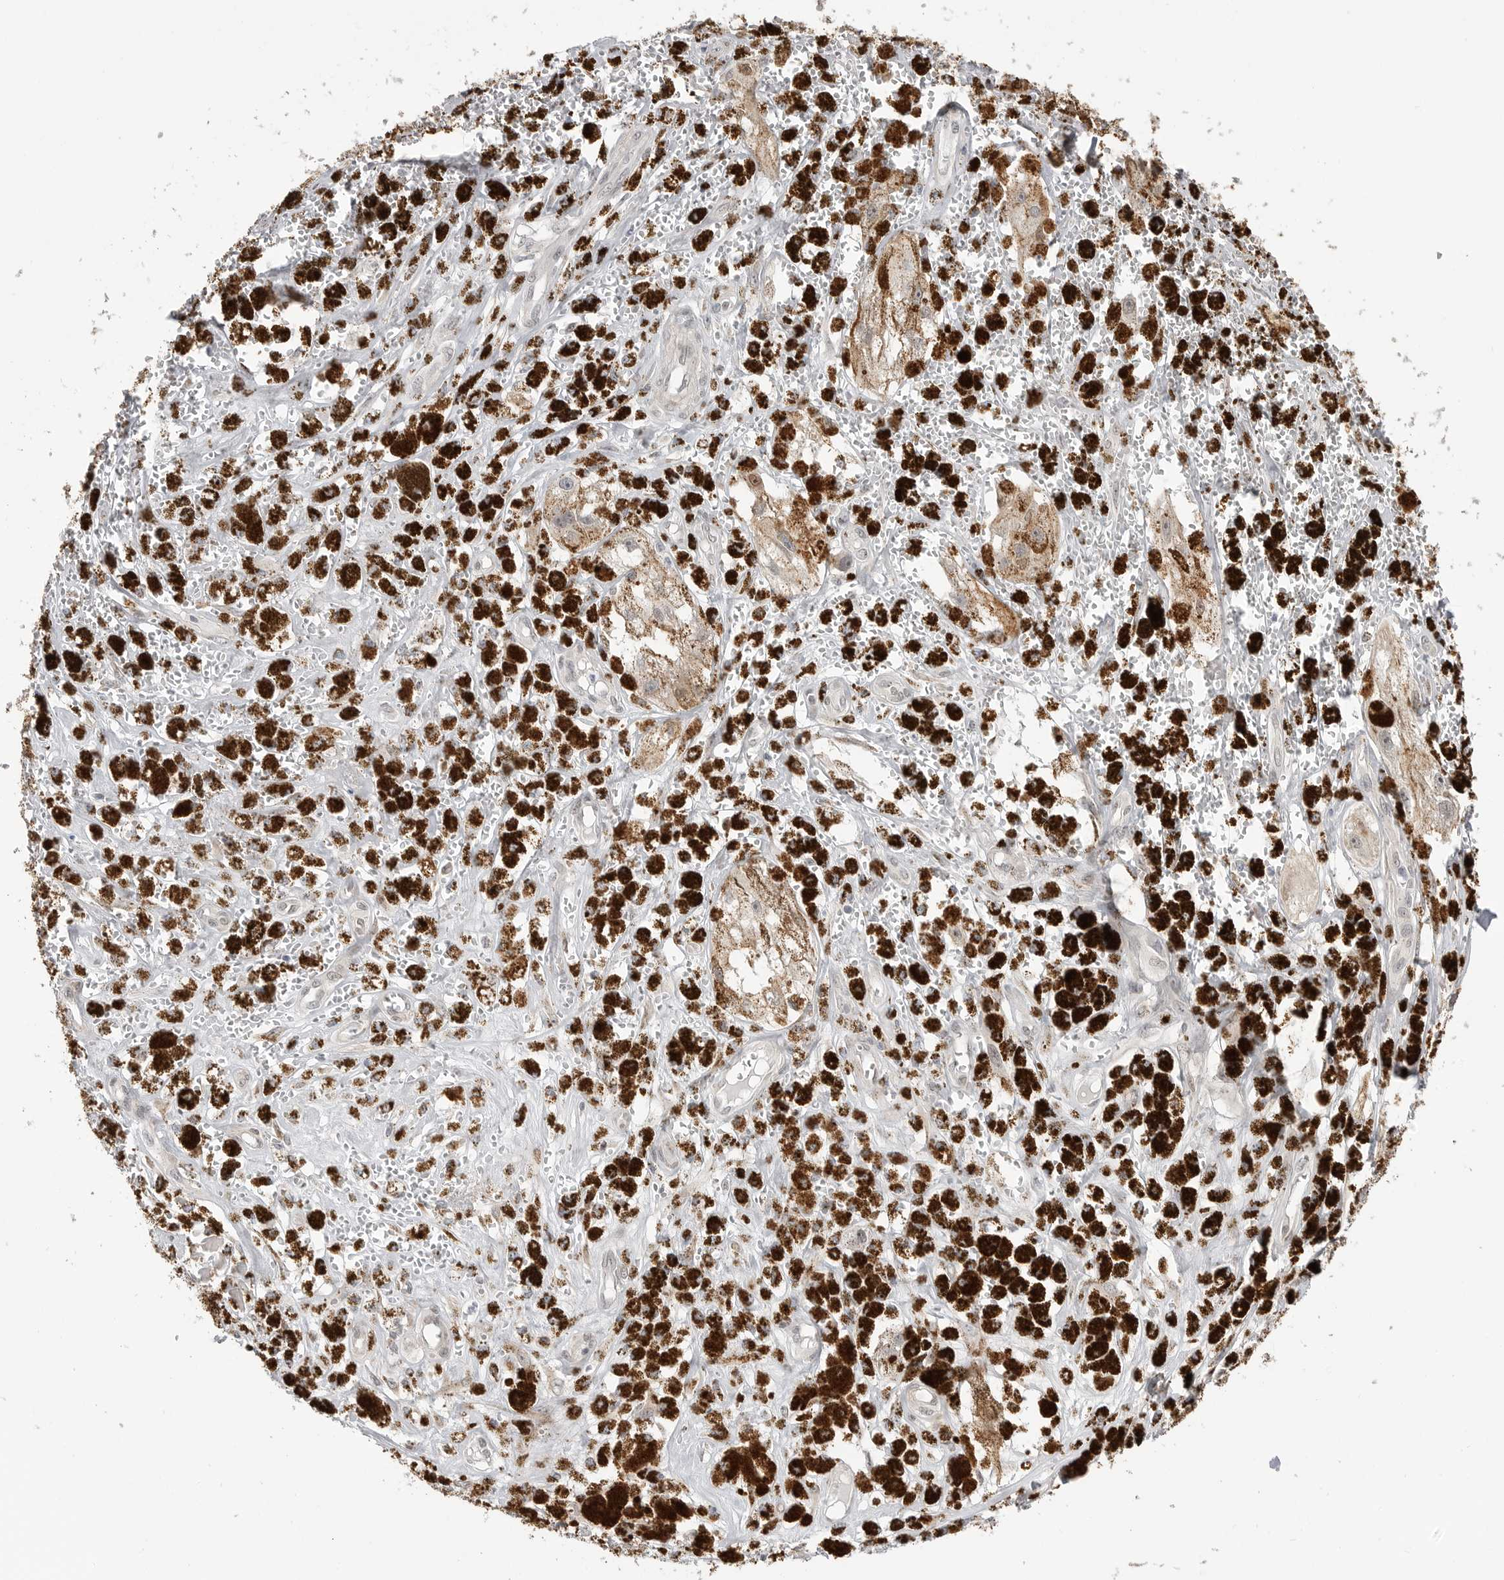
{"staining": {"intensity": "negative", "quantity": "none", "location": "none"}, "tissue": "melanoma", "cell_type": "Tumor cells", "image_type": "cancer", "snomed": [{"axis": "morphology", "description": "Malignant melanoma, NOS"}, {"axis": "topography", "description": "Skin"}], "caption": "Image shows no protein expression in tumor cells of malignant melanoma tissue.", "gene": "GGT6", "patient": {"sex": "male", "age": 88}}